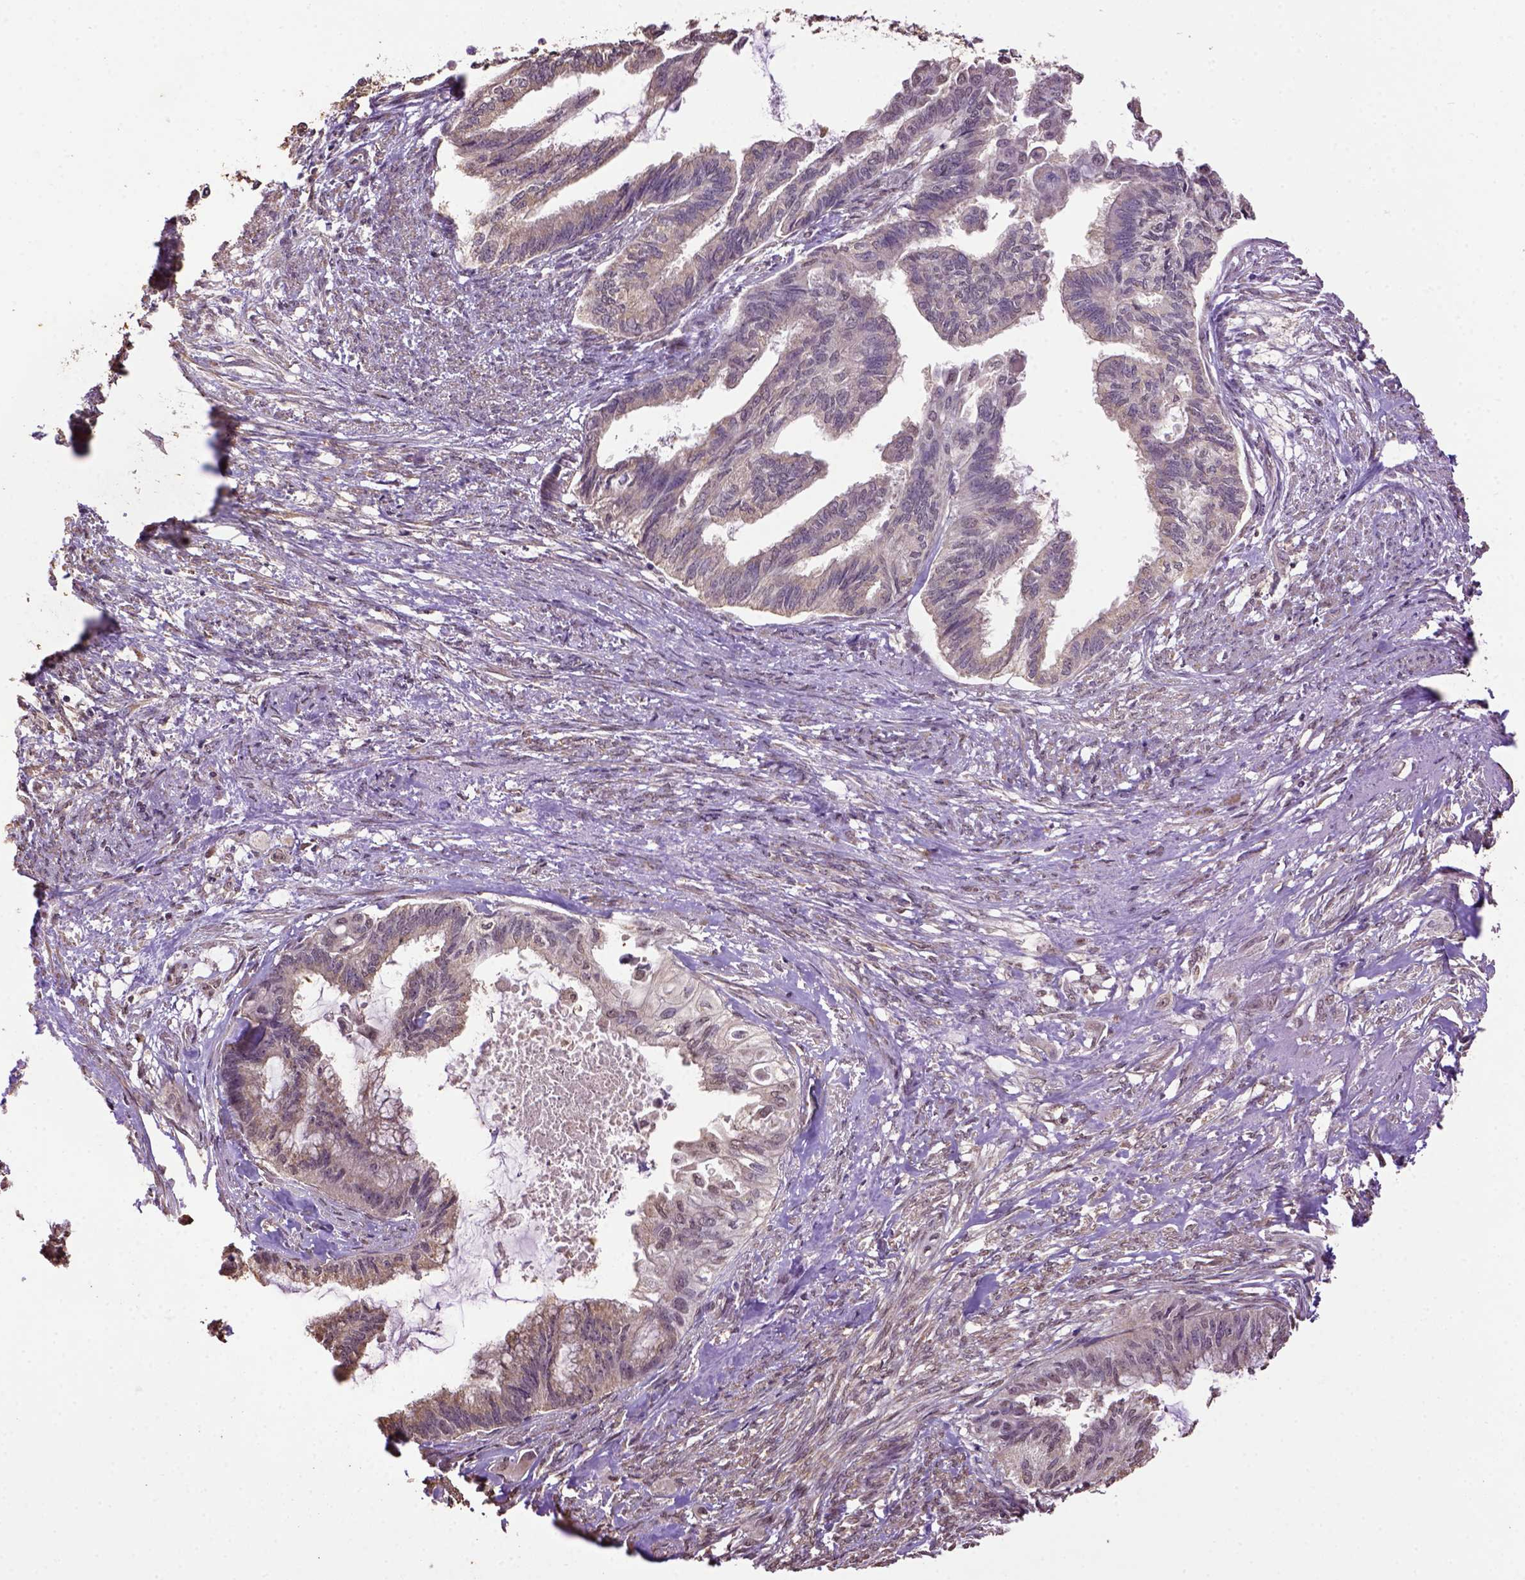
{"staining": {"intensity": "weak", "quantity": "25%-75%", "location": "cytoplasmic/membranous"}, "tissue": "endometrial cancer", "cell_type": "Tumor cells", "image_type": "cancer", "snomed": [{"axis": "morphology", "description": "Adenocarcinoma, NOS"}, {"axis": "topography", "description": "Endometrium"}], "caption": "Protein expression analysis of human endometrial cancer (adenocarcinoma) reveals weak cytoplasmic/membranous expression in about 25%-75% of tumor cells.", "gene": "WDR17", "patient": {"sex": "female", "age": 86}}